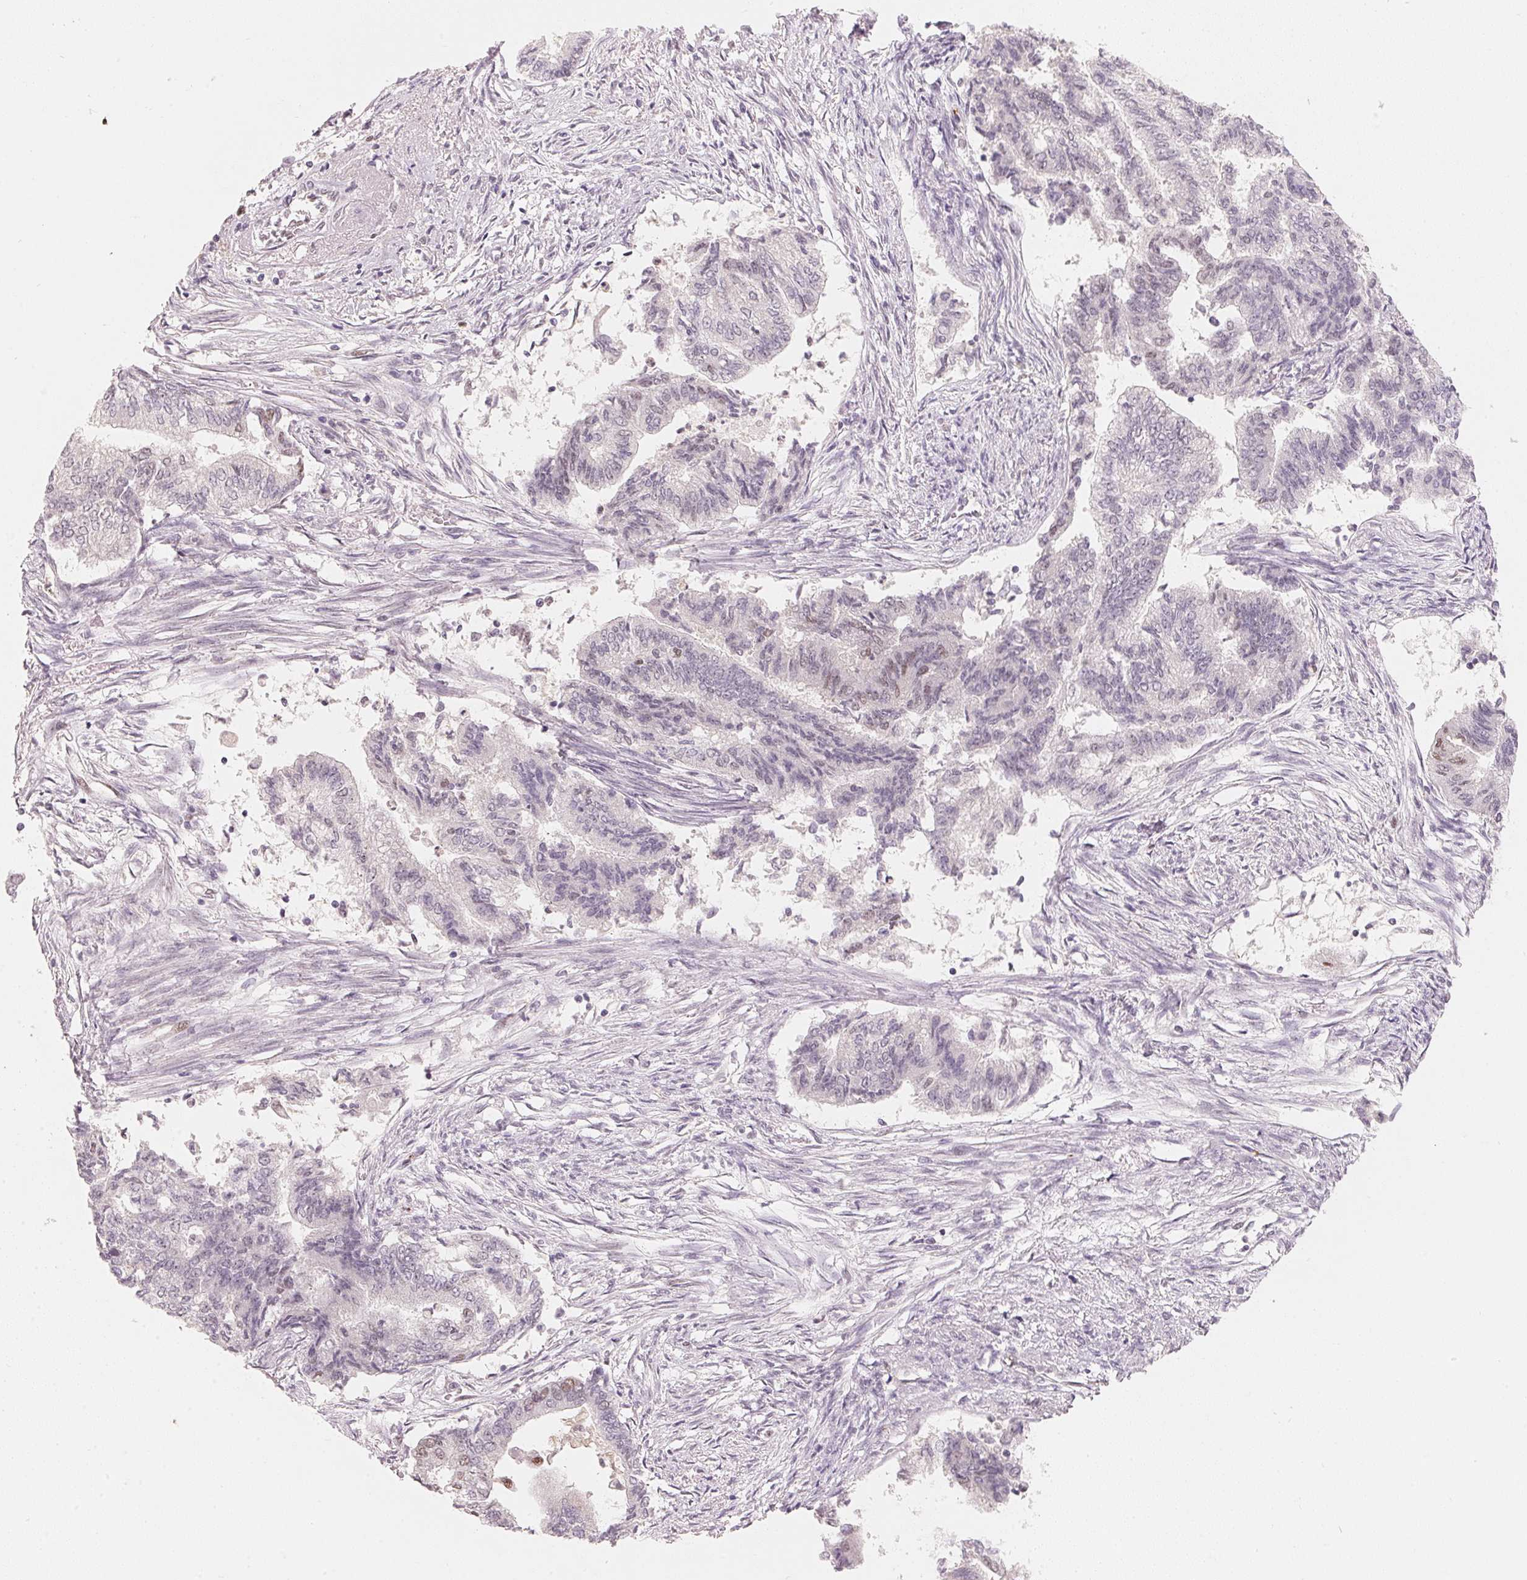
{"staining": {"intensity": "negative", "quantity": "none", "location": "none"}, "tissue": "endometrial cancer", "cell_type": "Tumor cells", "image_type": "cancer", "snomed": [{"axis": "morphology", "description": "Adenocarcinoma, NOS"}, {"axis": "topography", "description": "Endometrium"}], "caption": "IHC of human endometrial adenocarcinoma shows no positivity in tumor cells. The staining was performed using DAB to visualize the protein expression in brown, while the nuclei were stained in blue with hematoxylin (Magnification: 20x).", "gene": "ARHGAP22", "patient": {"sex": "female", "age": 65}}